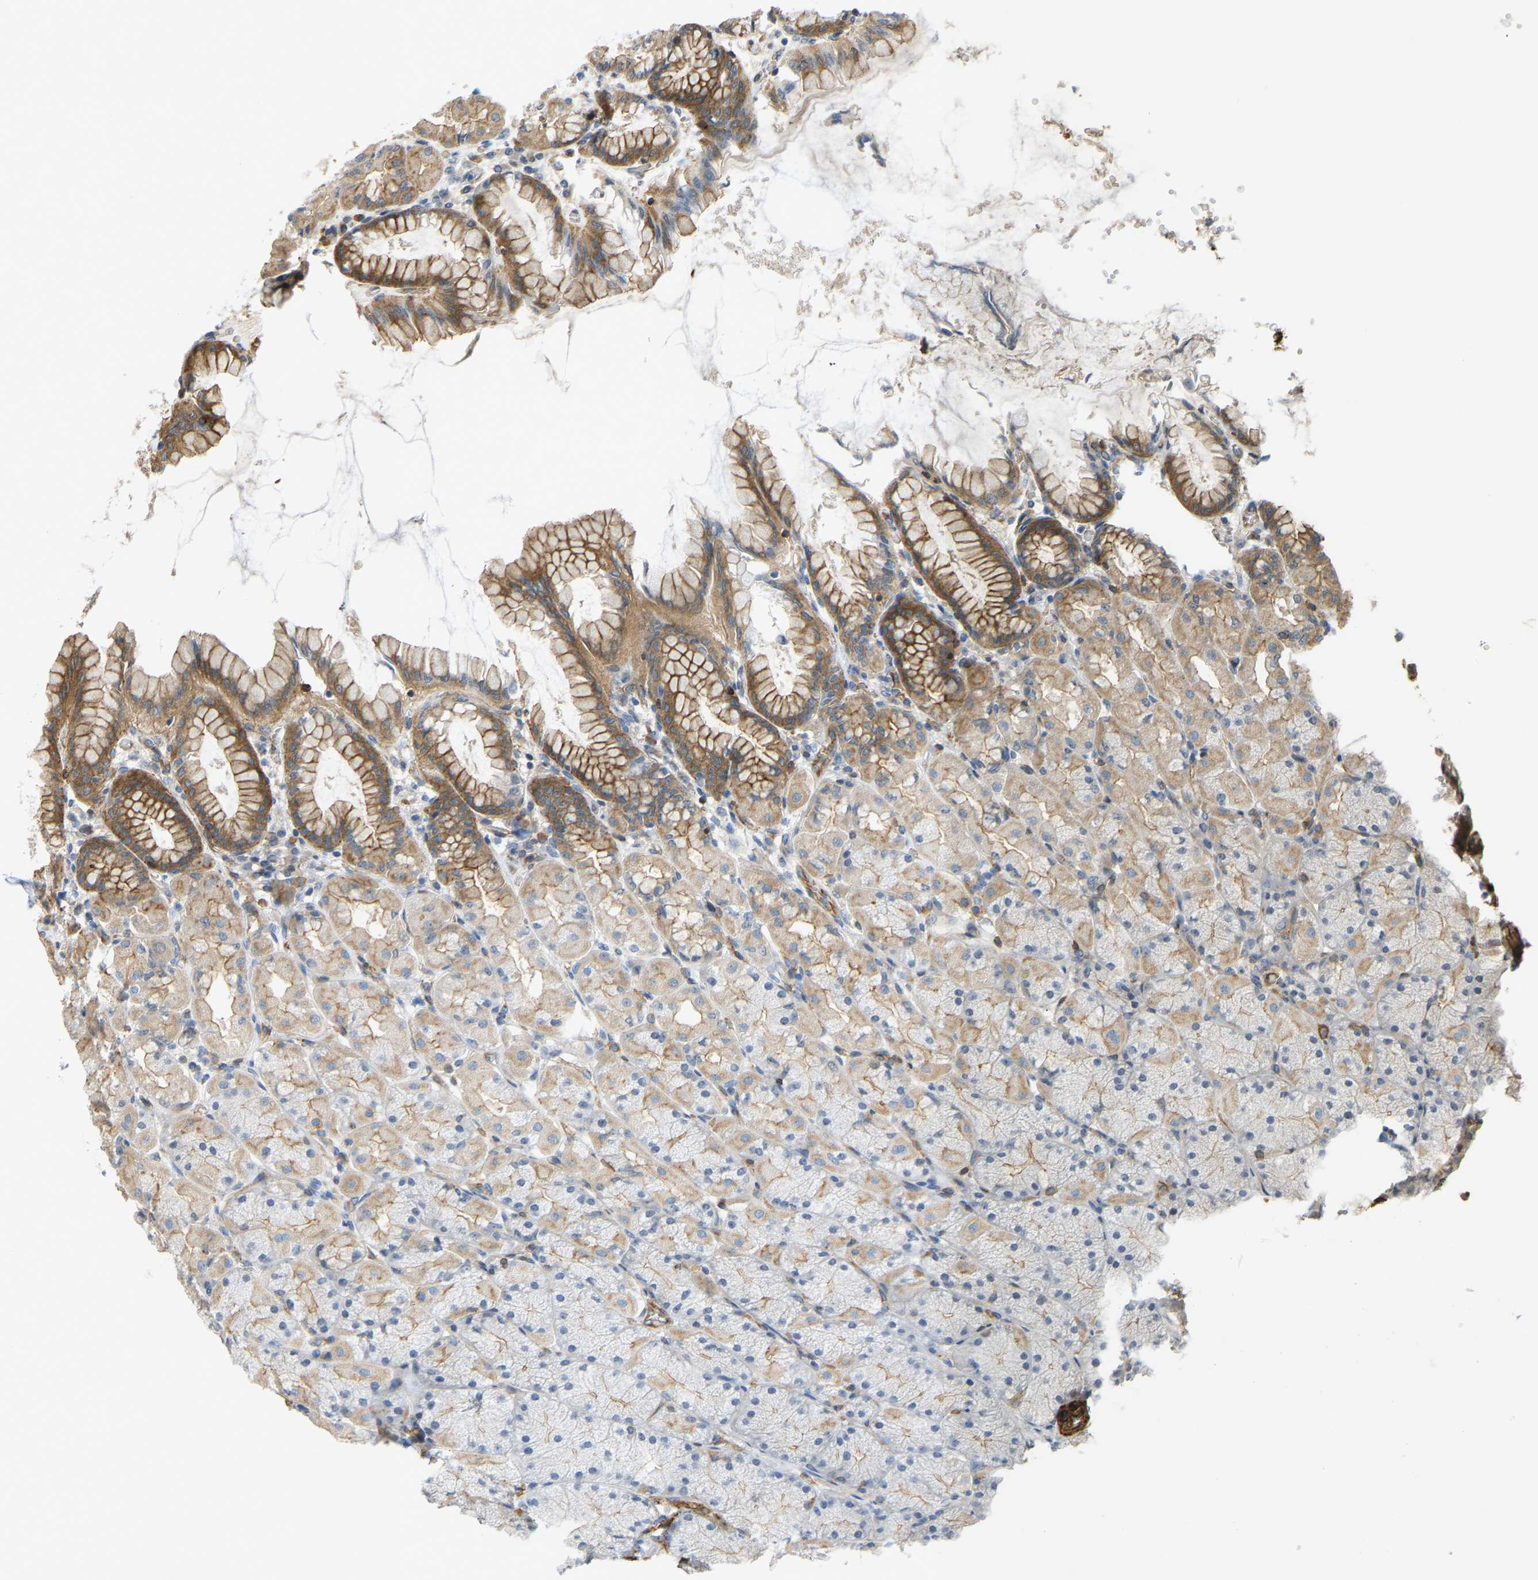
{"staining": {"intensity": "moderate", "quantity": "25%-75%", "location": "cytoplasmic/membranous"}, "tissue": "stomach", "cell_type": "Glandular cells", "image_type": "normal", "snomed": [{"axis": "morphology", "description": "Normal tissue, NOS"}, {"axis": "topography", "description": "Stomach, upper"}], "caption": "Brown immunohistochemical staining in normal human stomach displays moderate cytoplasmic/membranous positivity in about 25%-75% of glandular cells. (DAB (3,3'-diaminobenzidine) = brown stain, brightfield microscopy at high magnification).", "gene": "KIAA1671", "patient": {"sex": "female", "age": 56}}